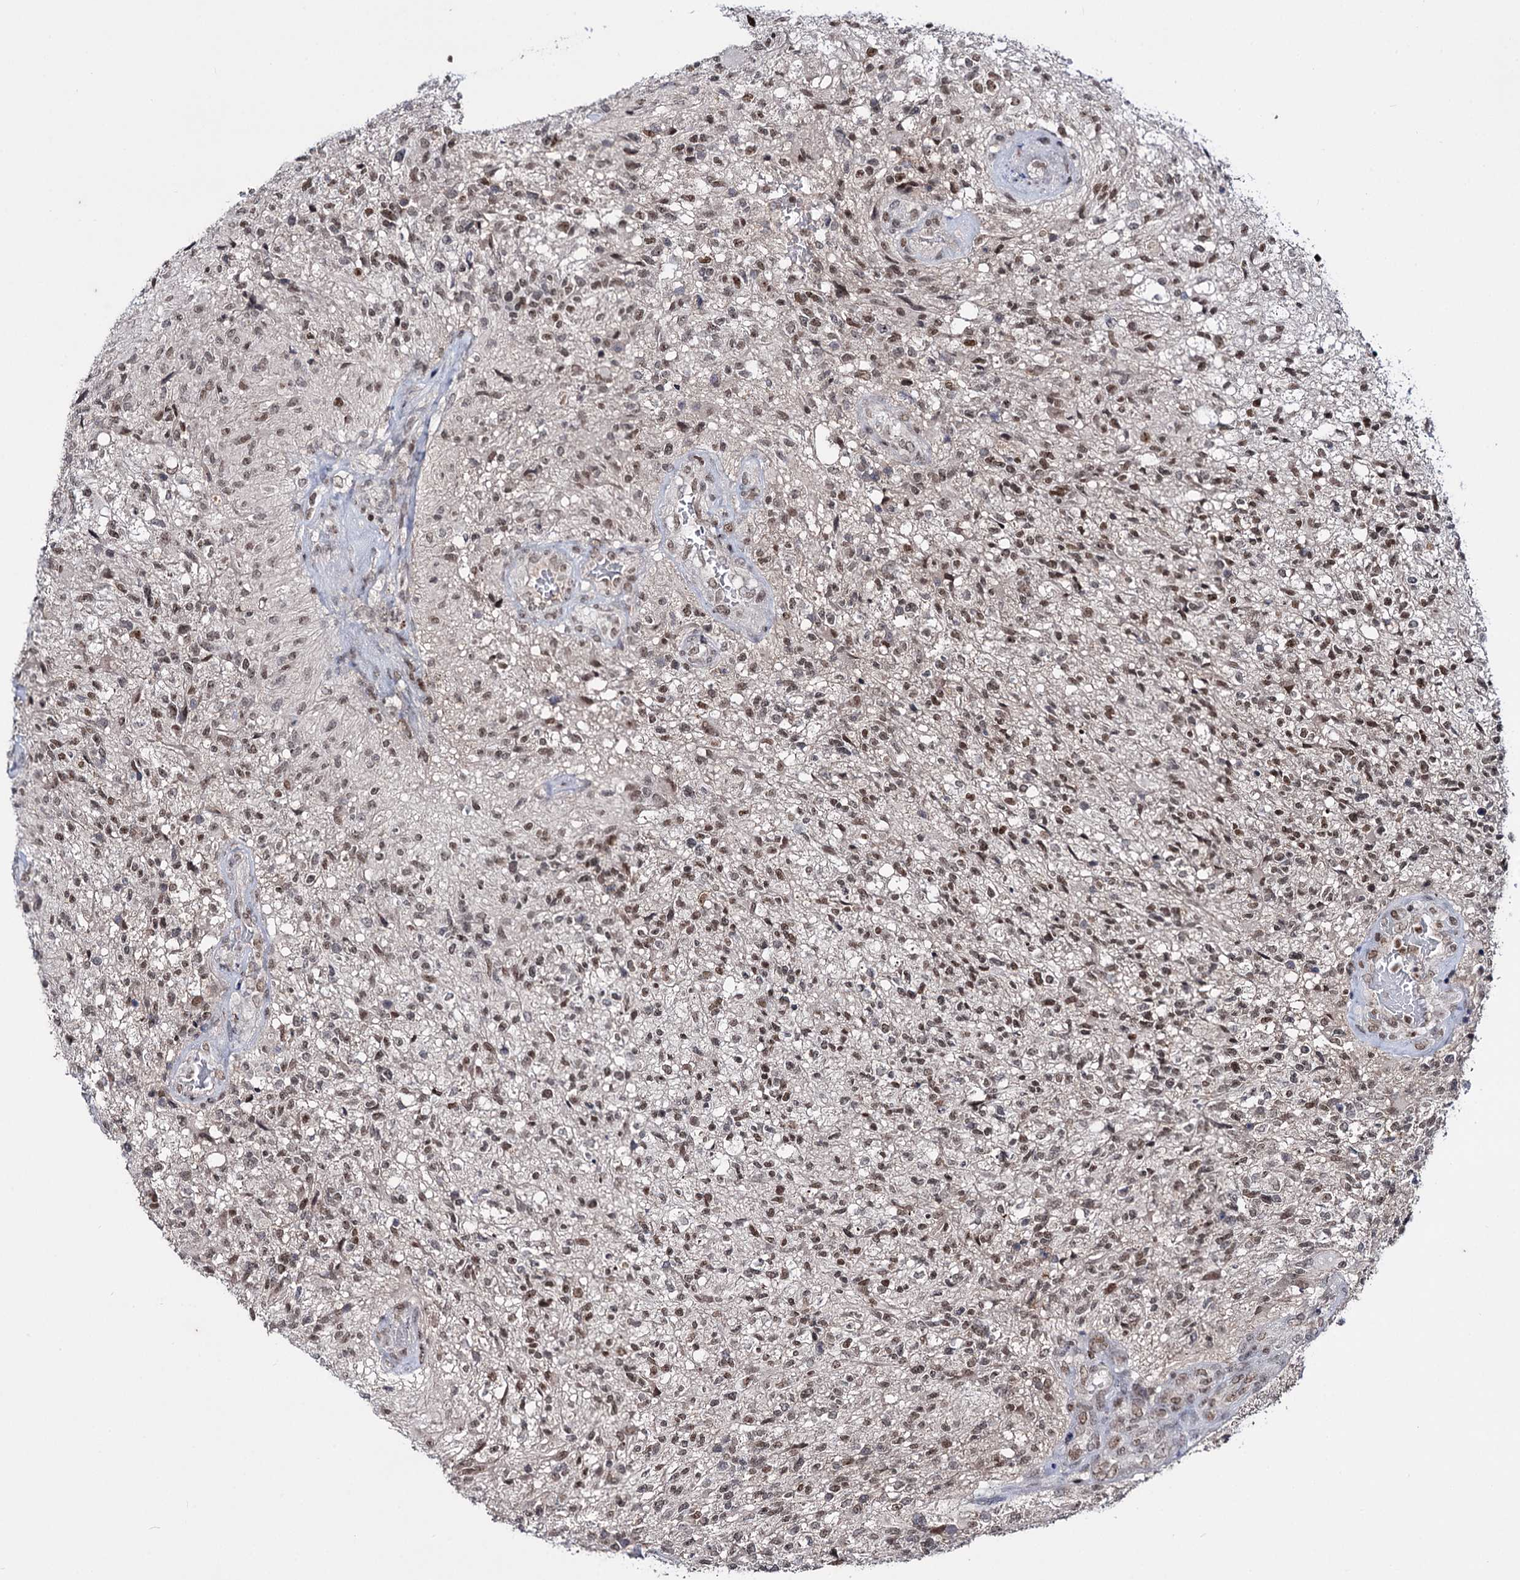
{"staining": {"intensity": "moderate", "quantity": ">75%", "location": "nuclear"}, "tissue": "glioma", "cell_type": "Tumor cells", "image_type": "cancer", "snomed": [{"axis": "morphology", "description": "Glioma, malignant, High grade"}, {"axis": "topography", "description": "Brain"}], "caption": "Glioma stained with DAB (3,3'-diaminobenzidine) immunohistochemistry reveals medium levels of moderate nuclear staining in approximately >75% of tumor cells. The protein is shown in brown color, while the nuclei are stained blue.", "gene": "SMCHD1", "patient": {"sex": "male", "age": 56}}